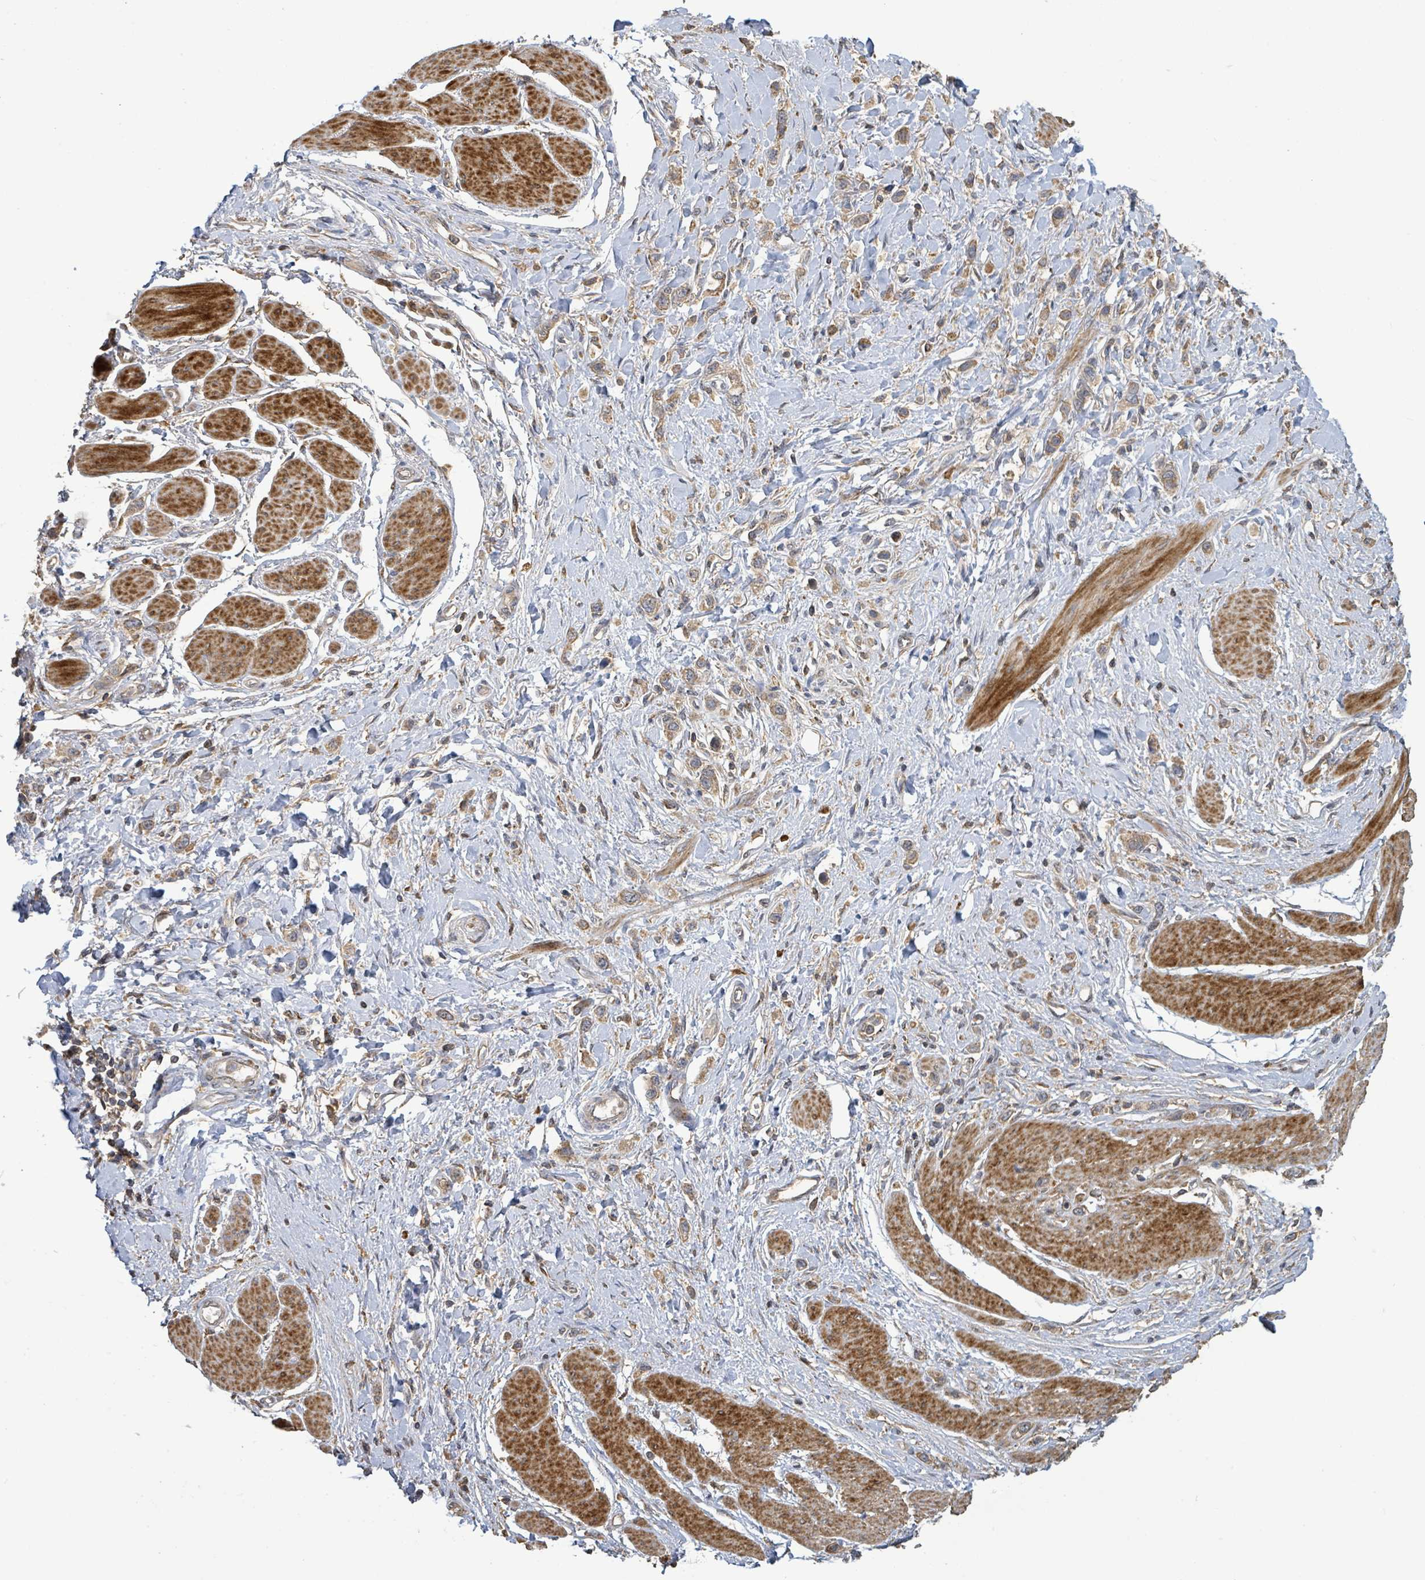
{"staining": {"intensity": "moderate", "quantity": ">75%", "location": "cytoplasmic/membranous"}, "tissue": "stomach cancer", "cell_type": "Tumor cells", "image_type": "cancer", "snomed": [{"axis": "morphology", "description": "Adenocarcinoma, NOS"}, {"axis": "topography", "description": "Stomach"}], "caption": "Immunohistochemical staining of stomach cancer demonstrates medium levels of moderate cytoplasmic/membranous protein expression in about >75% of tumor cells.", "gene": "STARD4", "patient": {"sex": "female", "age": 65}}